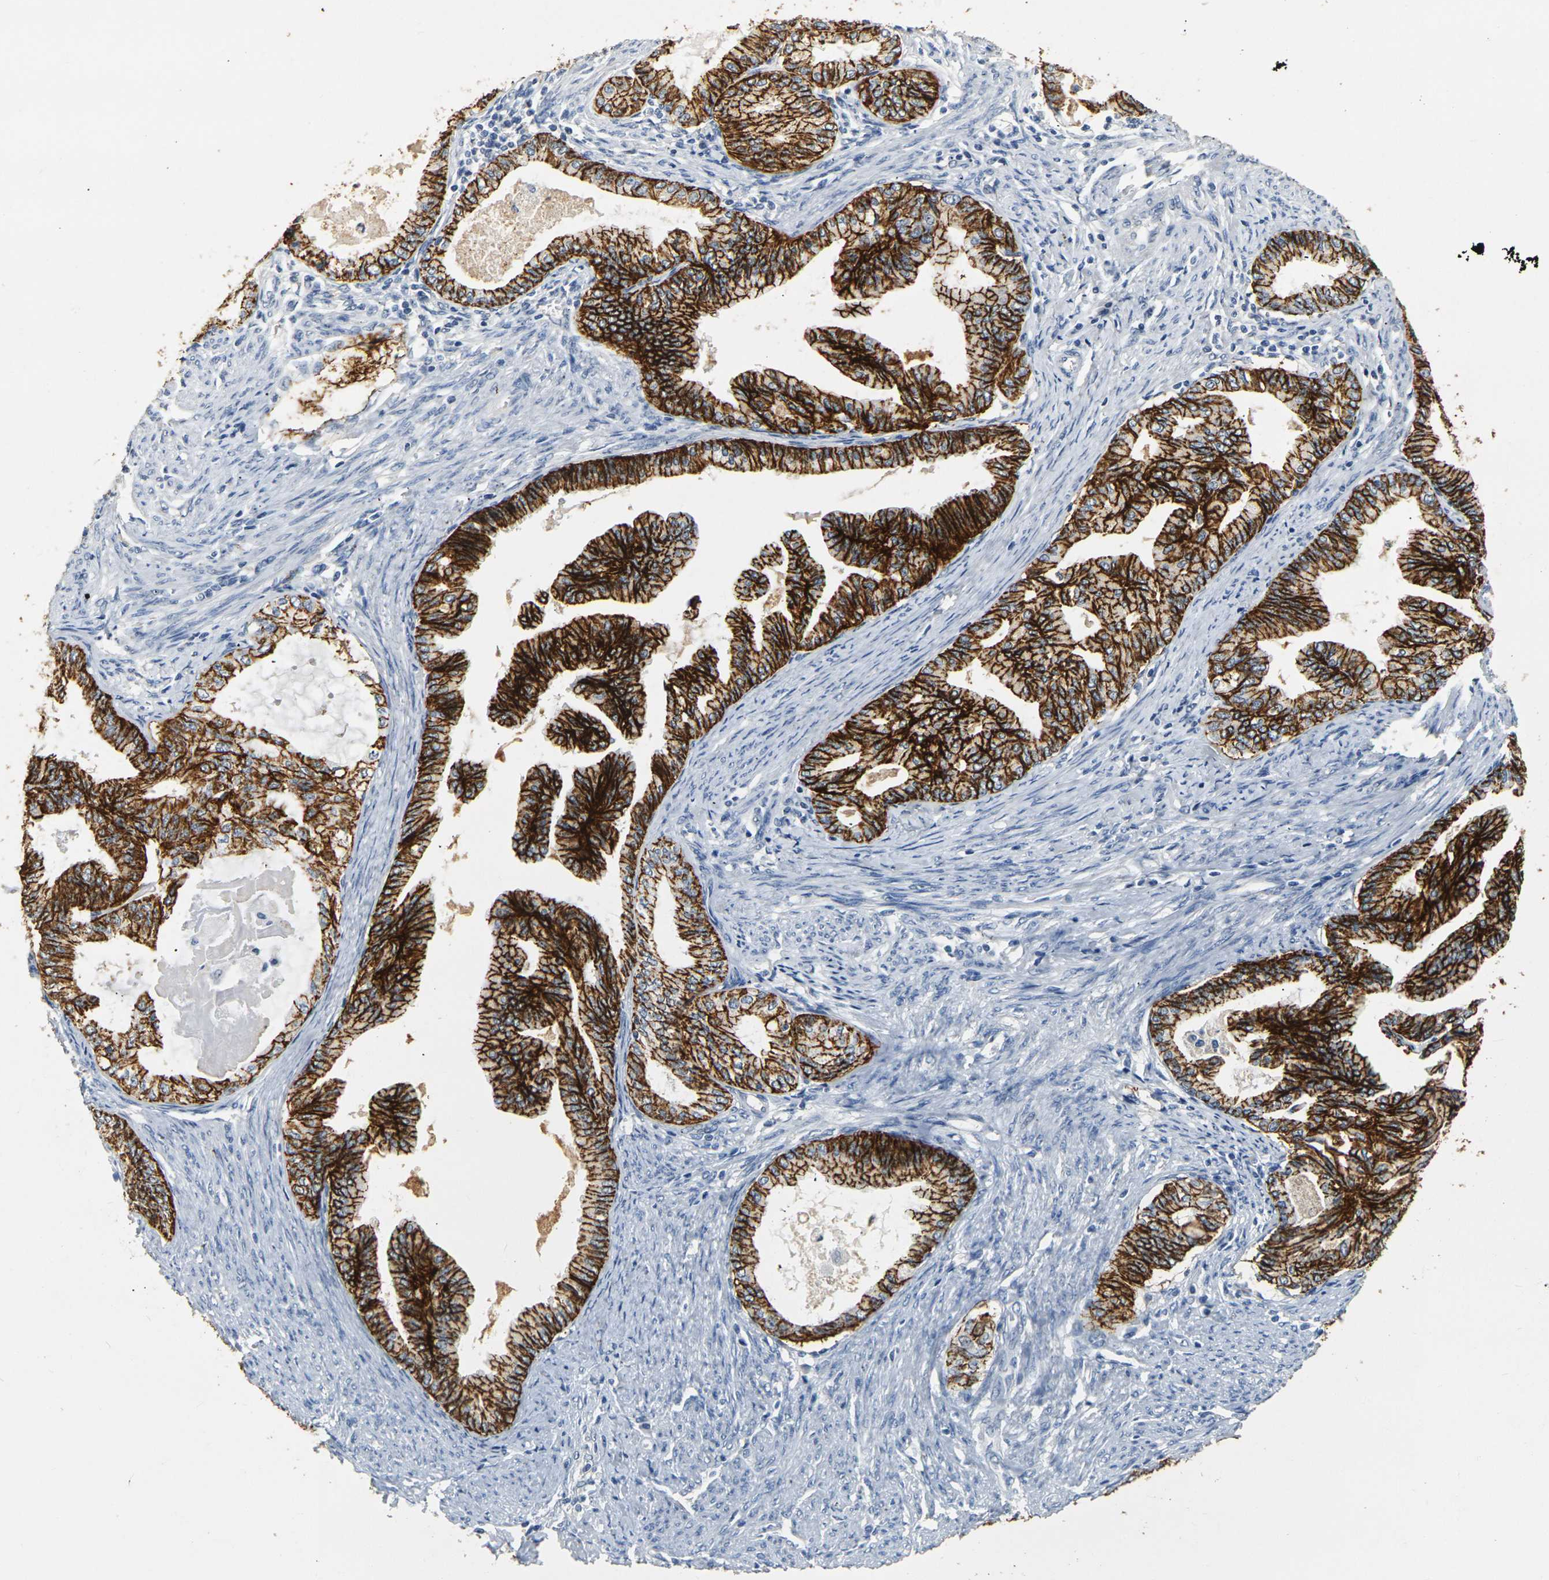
{"staining": {"intensity": "strong", "quantity": ">75%", "location": "cytoplasmic/membranous"}, "tissue": "endometrial cancer", "cell_type": "Tumor cells", "image_type": "cancer", "snomed": [{"axis": "morphology", "description": "Adenocarcinoma, NOS"}, {"axis": "topography", "description": "Endometrium"}], "caption": "A micrograph showing strong cytoplasmic/membranous positivity in approximately >75% of tumor cells in endometrial cancer (adenocarcinoma), as visualized by brown immunohistochemical staining.", "gene": "CLDN7", "patient": {"sex": "female", "age": 86}}